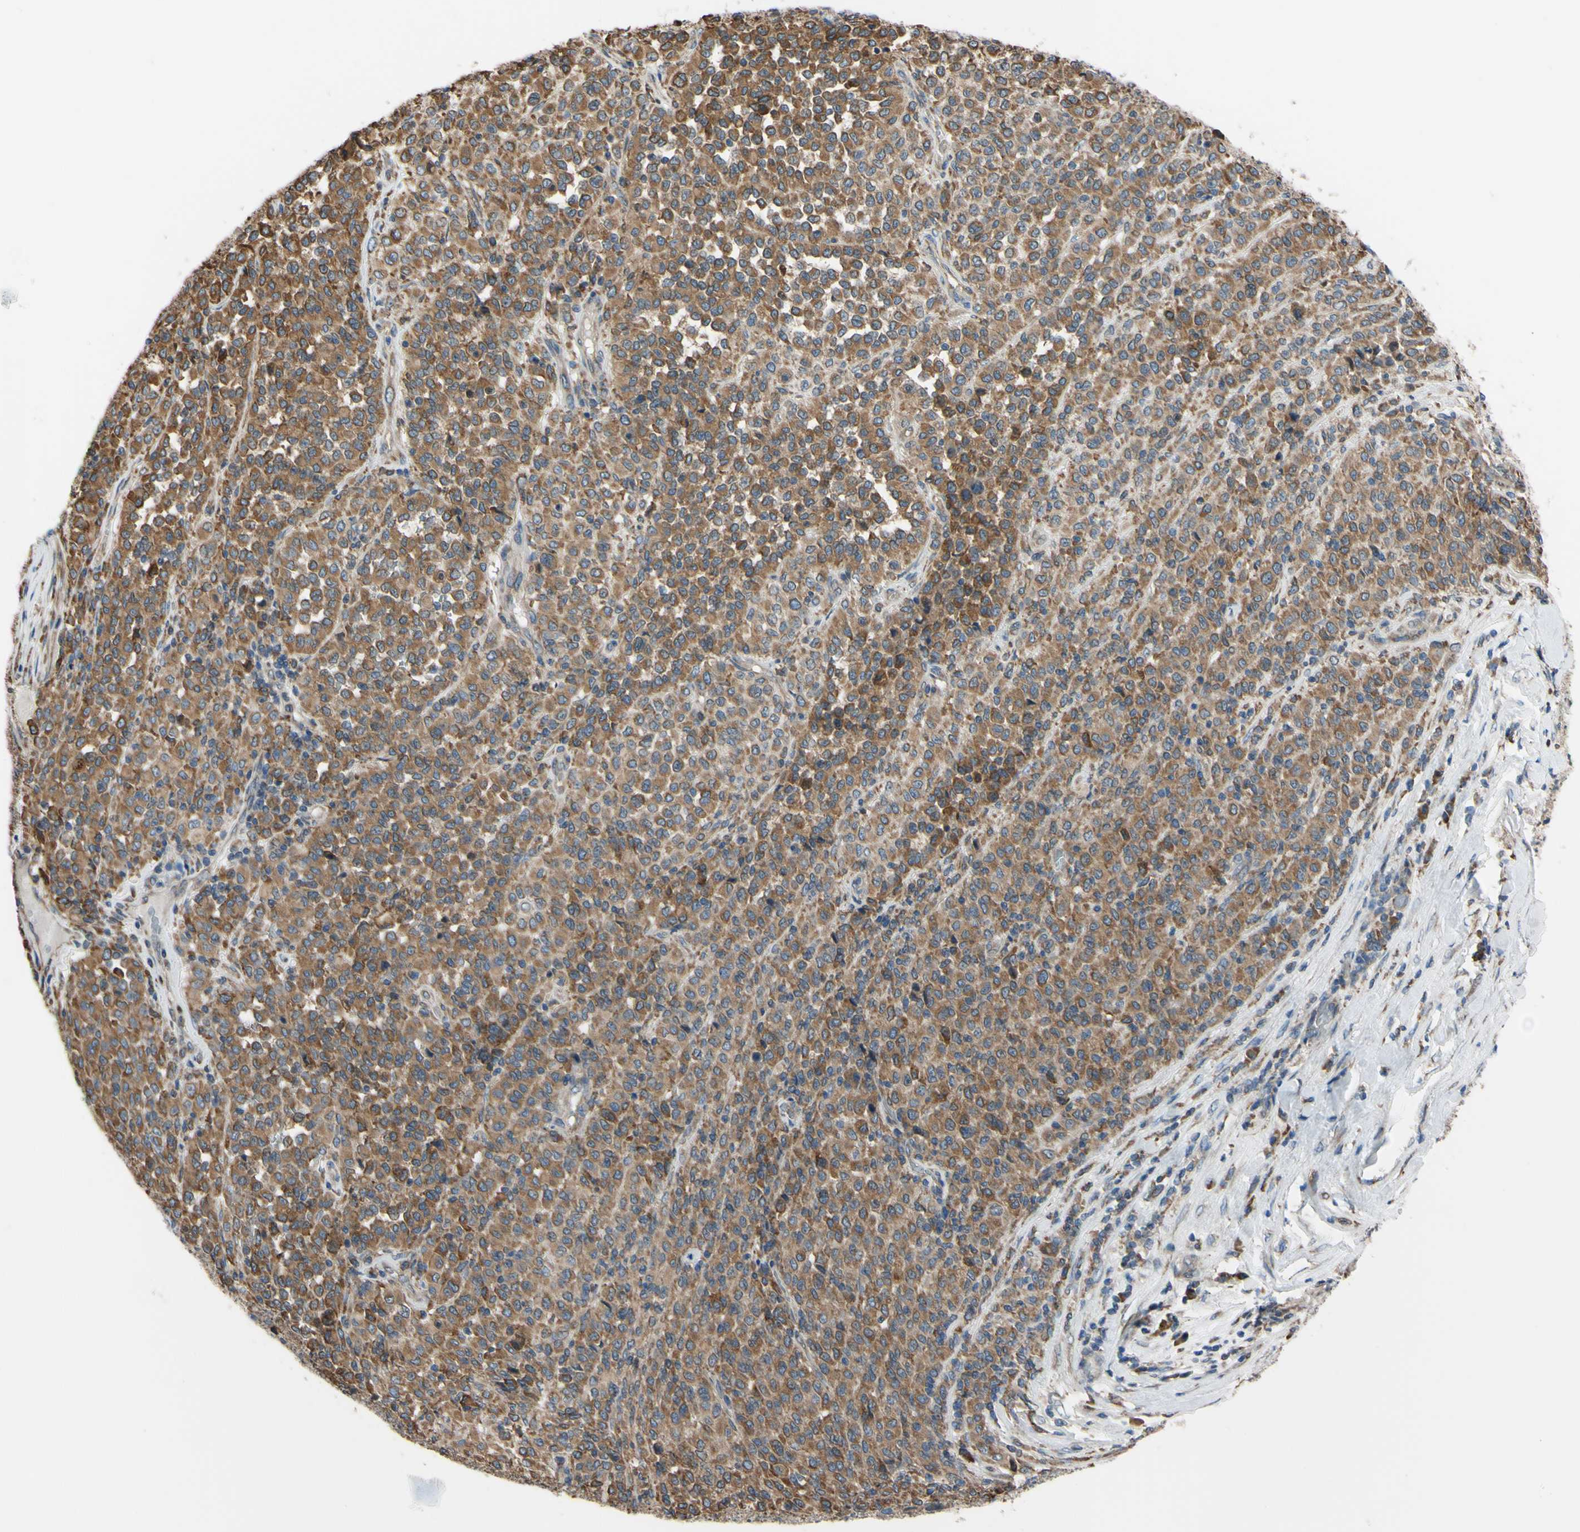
{"staining": {"intensity": "moderate", "quantity": ">75%", "location": "cytoplasmic/membranous"}, "tissue": "melanoma", "cell_type": "Tumor cells", "image_type": "cancer", "snomed": [{"axis": "morphology", "description": "Malignant melanoma, Metastatic site"}, {"axis": "topography", "description": "Pancreas"}], "caption": "Immunohistochemical staining of malignant melanoma (metastatic site) demonstrates medium levels of moderate cytoplasmic/membranous protein expression in approximately >75% of tumor cells.", "gene": "BMF", "patient": {"sex": "female", "age": 30}}